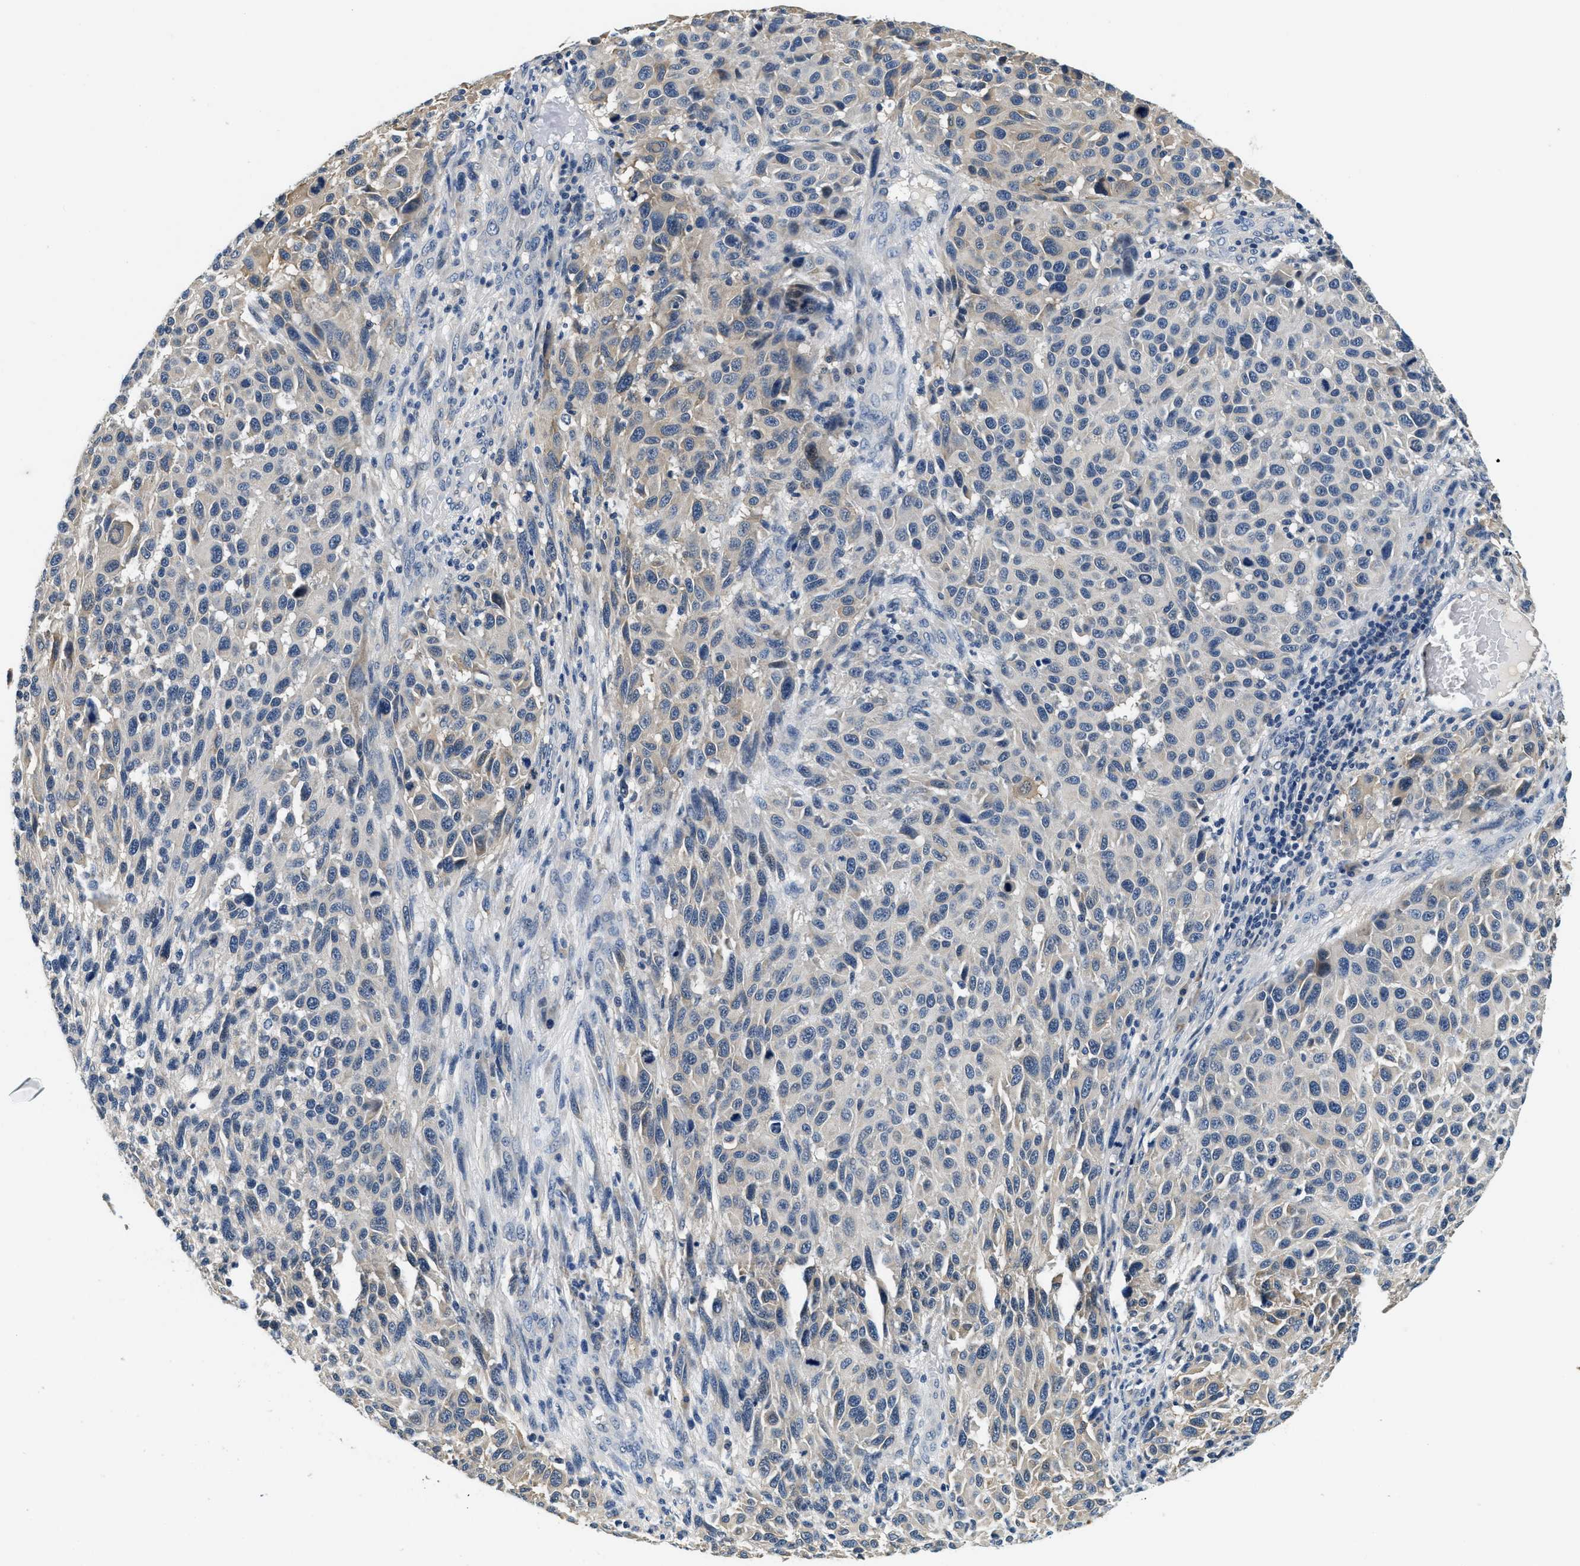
{"staining": {"intensity": "weak", "quantity": "<25%", "location": "cytoplasmic/membranous"}, "tissue": "melanoma", "cell_type": "Tumor cells", "image_type": "cancer", "snomed": [{"axis": "morphology", "description": "Malignant melanoma, Metastatic site"}, {"axis": "topography", "description": "Lymph node"}], "caption": "Immunohistochemistry (IHC) of malignant melanoma (metastatic site) exhibits no staining in tumor cells. Brightfield microscopy of immunohistochemistry (IHC) stained with DAB (3,3'-diaminobenzidine) (brown) and hematoxylin (blue), captured at high magnification.", "gene": "ALDH3A2", "patient": {"sex": "male", "age": 61}}